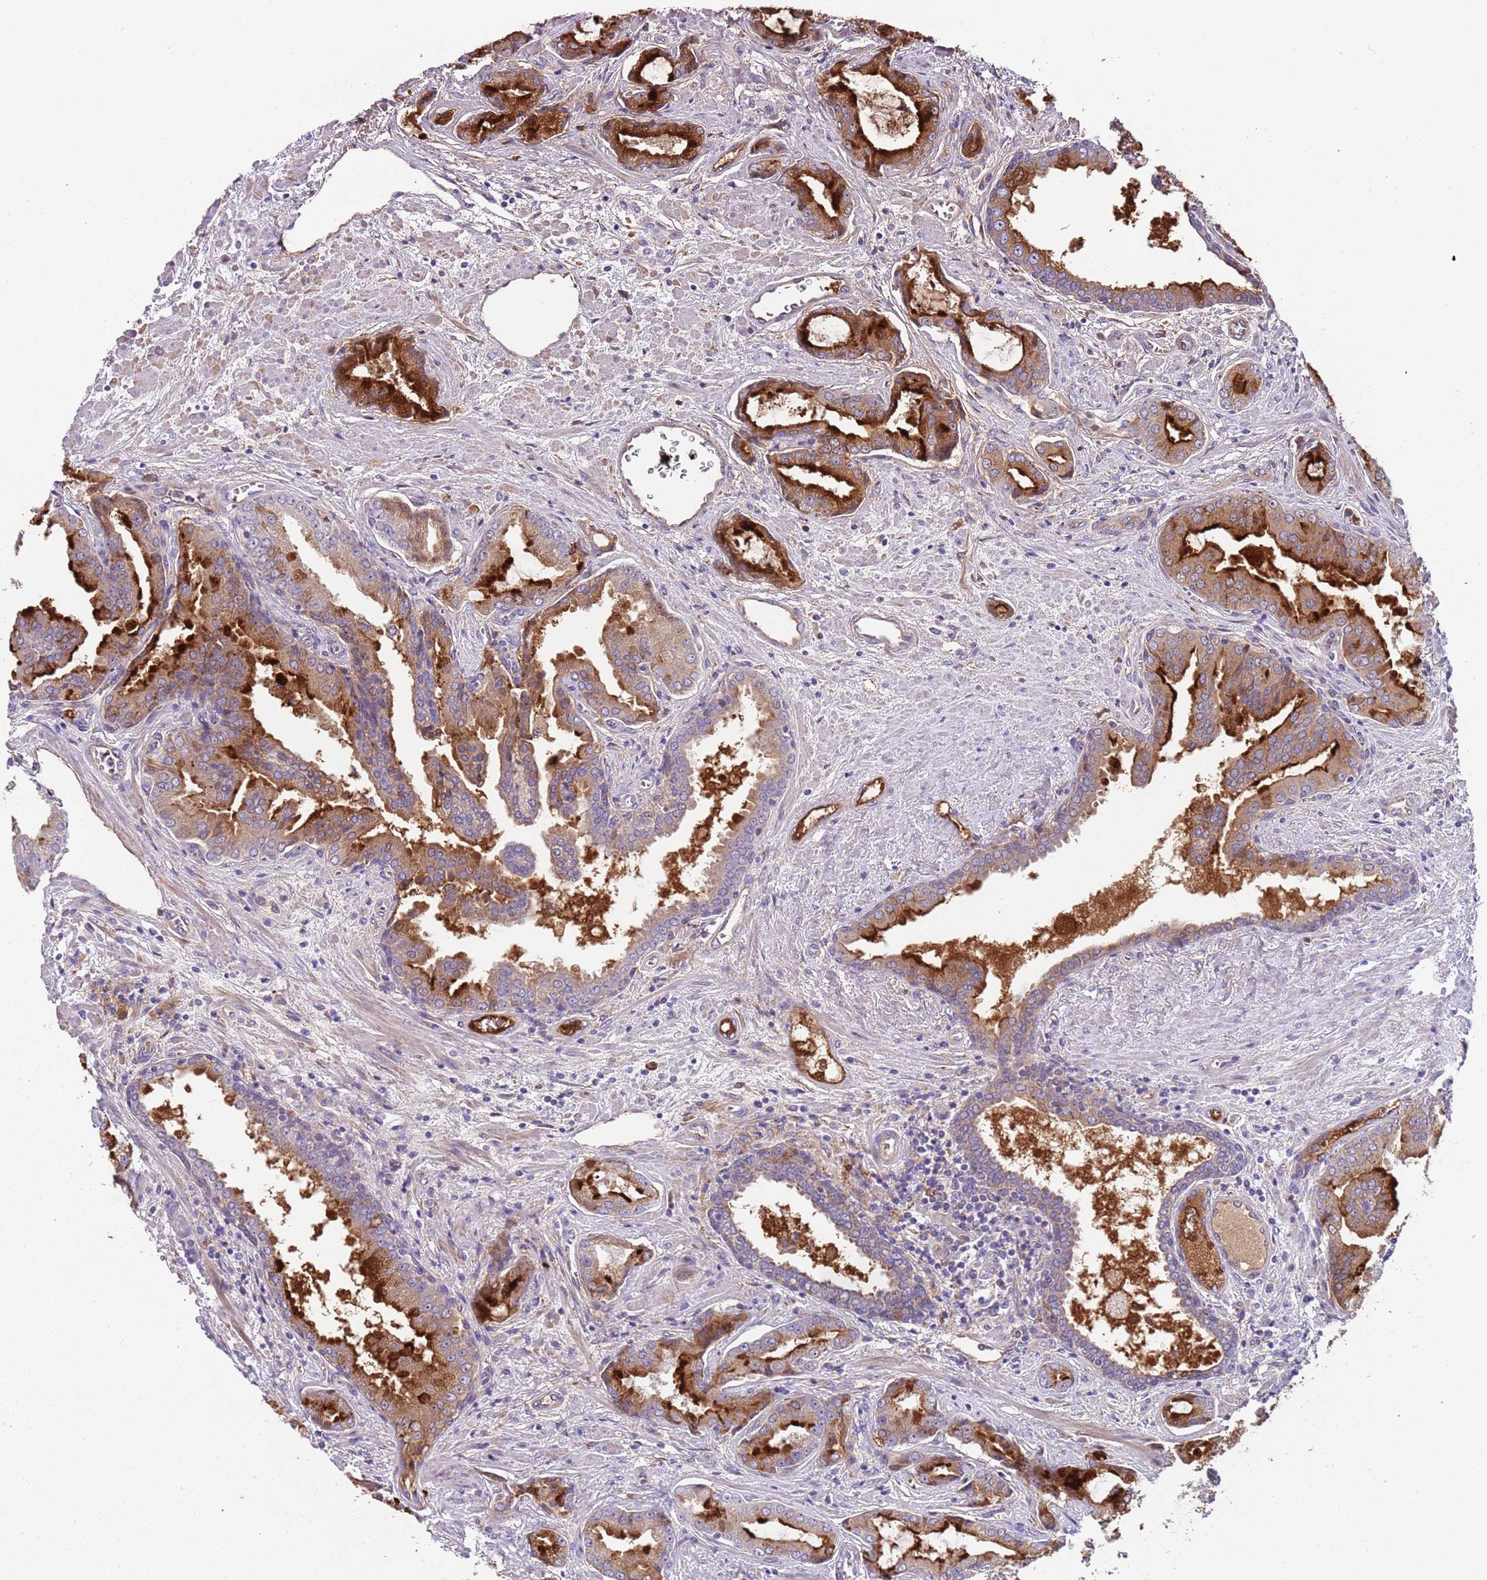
{"staining": {"intensity": "strong", "quantity": ">75%", "location": "cytoplasmic/membranous"}, "tissue": "prostate cancer", "cell_type": "Tumor cells", "image_type": "cancer", "snomed": [{"axis": "morphology", "description": "Adenocarcinoma, High grade"}, {"axis": "topography", "description": "Prostate"}], "caption": "Immunohistochemistry (IHC) (DAB (3,3'-diaminobenzidine)) staining of high-grade adenocarcinoma (prostate) displays strong cytoplasmic/membranous protein positivity in about >75% of tumor cells. (IHC, brightfield microscopy, high magnification).", "gene": "VWCE", "patient": {"sex": "male", "age": 68}}